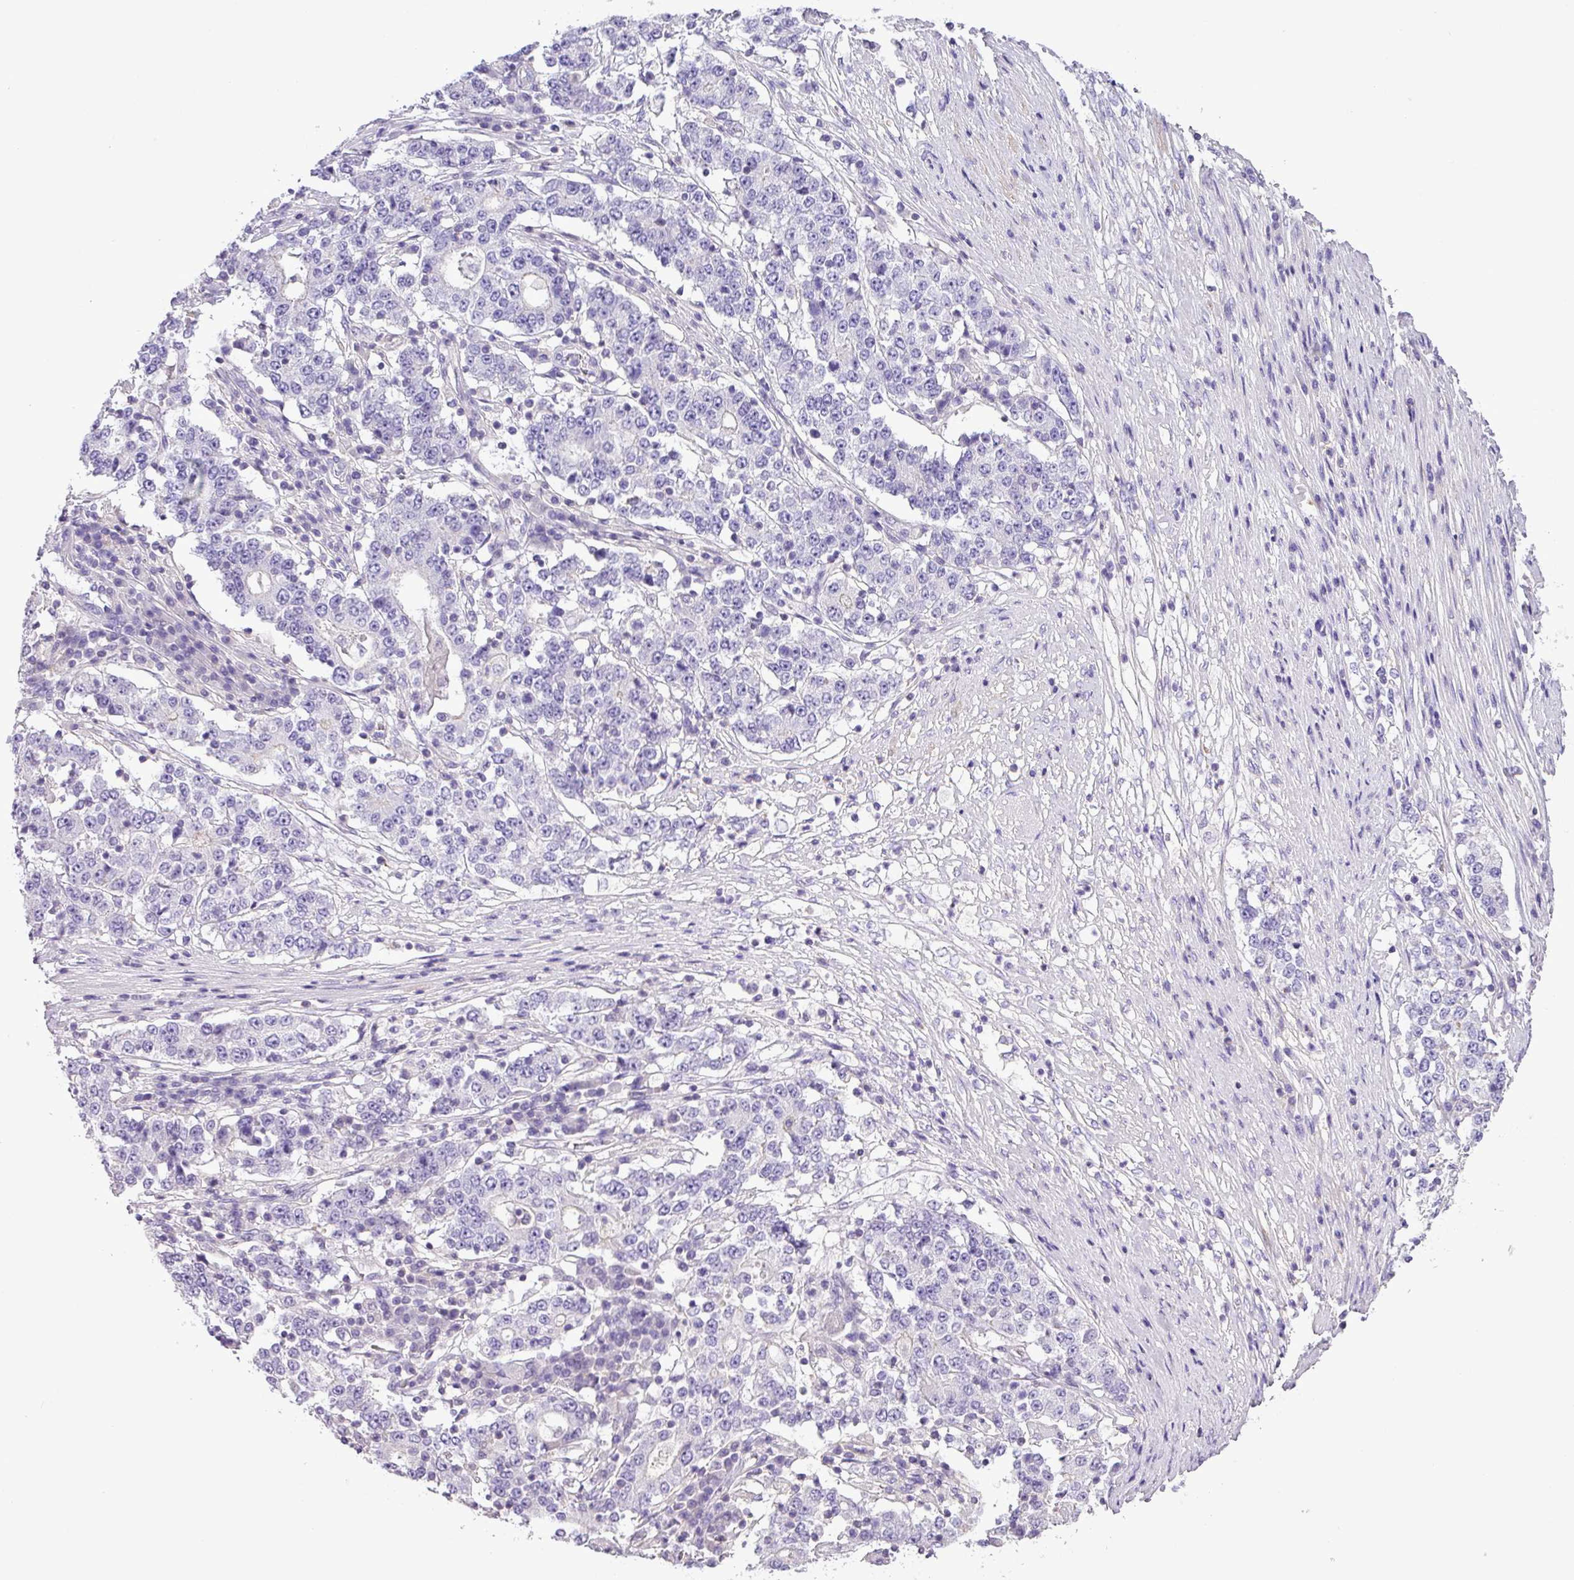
{"staining": {"intensity": "negative", "quantity": "none", "location": "none"}, "tissue": "stomach cancer", "cell_type": "Tumor cells", "image_type": "cancer", "snomed": [{"axis": "morphology", "description": "Adenocarcinoma, NOS"}, {"axis": "topography", "description": "Stomach"}], "caption": "This is an immunohistochemistry histopathology image of stomach cancer. There is no positivity in tumor cells.", "gene": "ZNF334", "patient": {"sex": "male", "age": 59}}